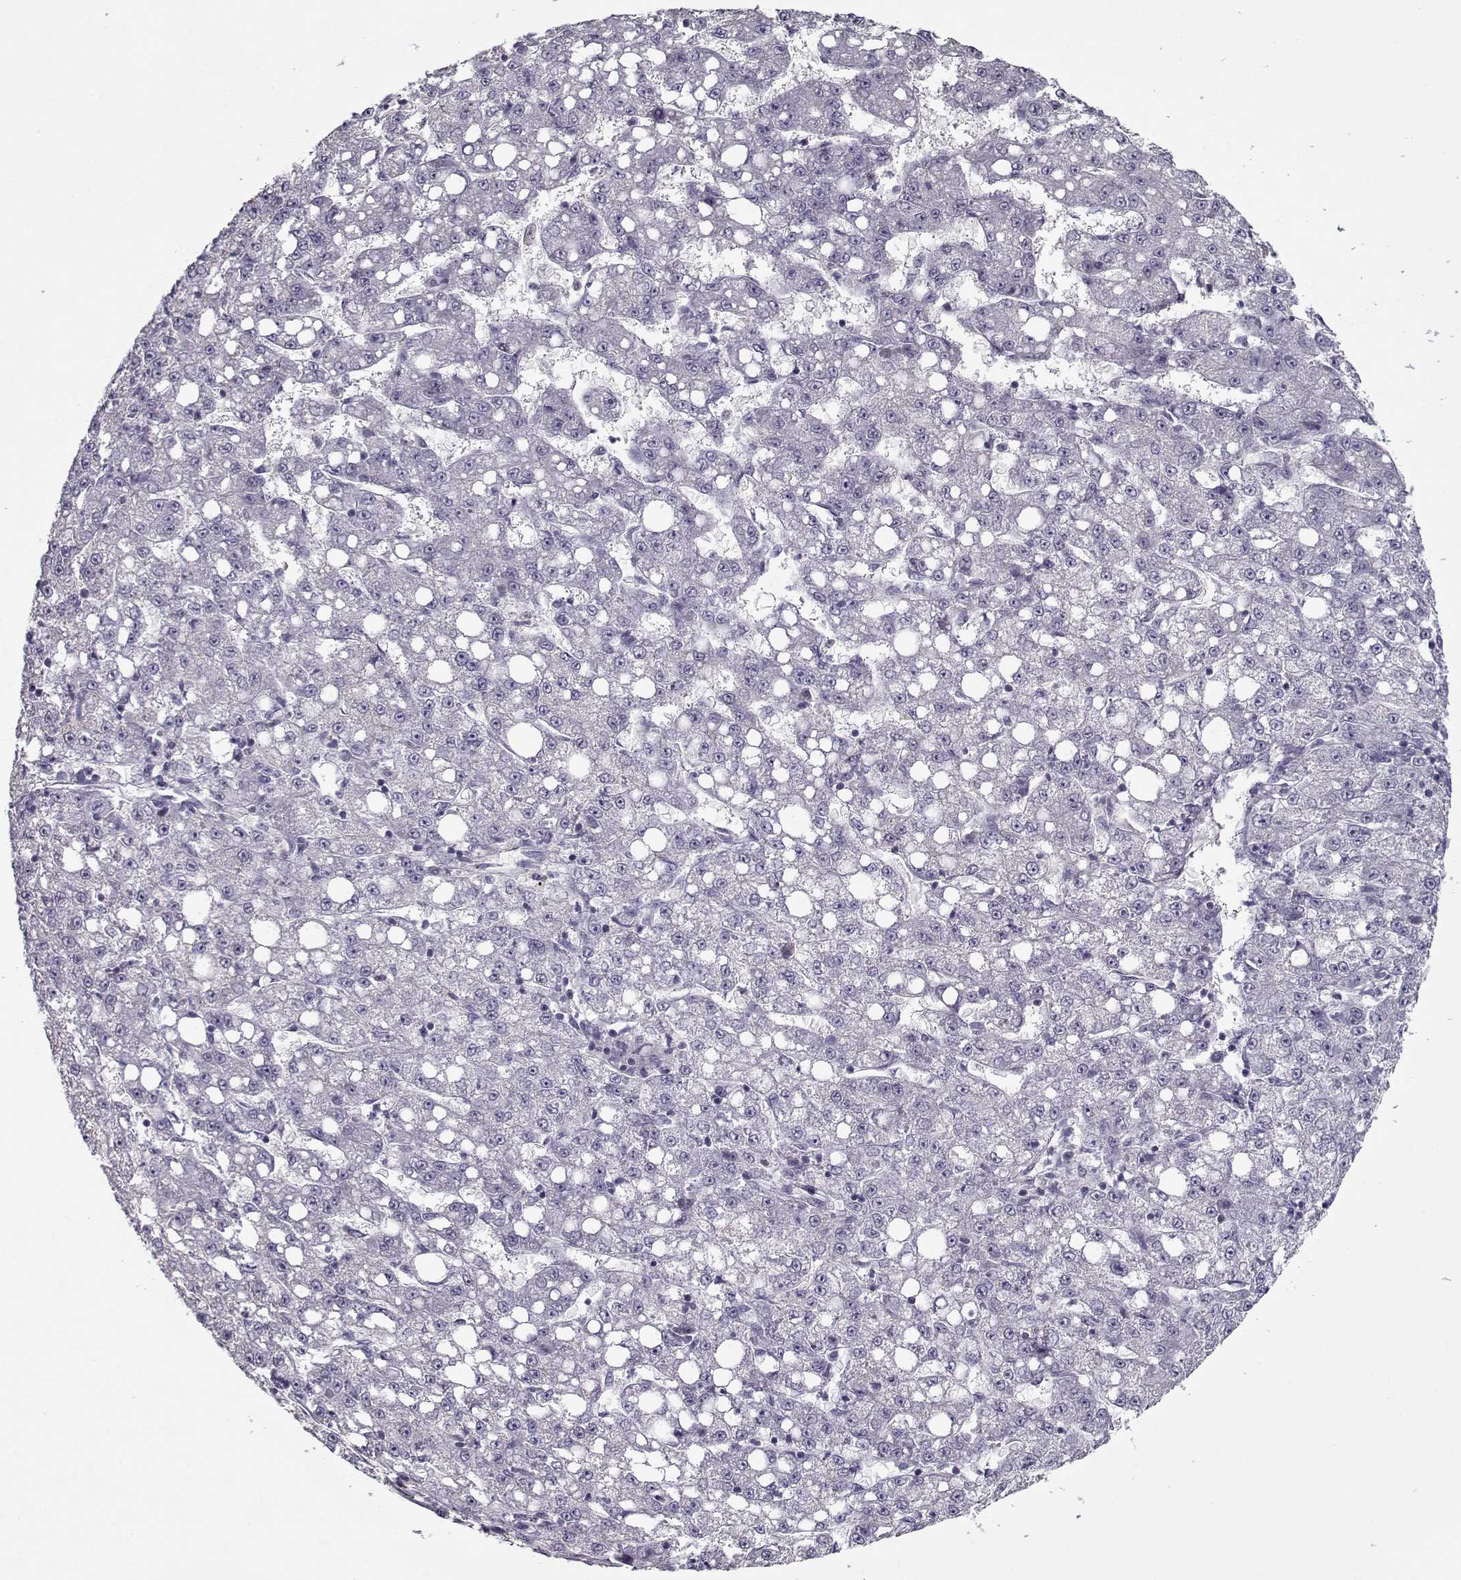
{"staining": {"intensity": "negative", "quantity": "none", "location": "none"}, "tissue": "liver cancer", "cell_type": "Tumor cells", "image_type": "cancer", "snomed": [{"axis": "morphology", "description": "Carcinoma, Hepatocellular, NOS"}, {"axis": "topography", "description": "Liver"}], "caption": "Immunohistochemistry histopathology image of liver cancer (hepatocellular carcinoma) stained for a protein (brown), which demonstrates no staining in tumor cells.", "gene": "SEC16B", "patient": {"sex": "female", "age": 65}}